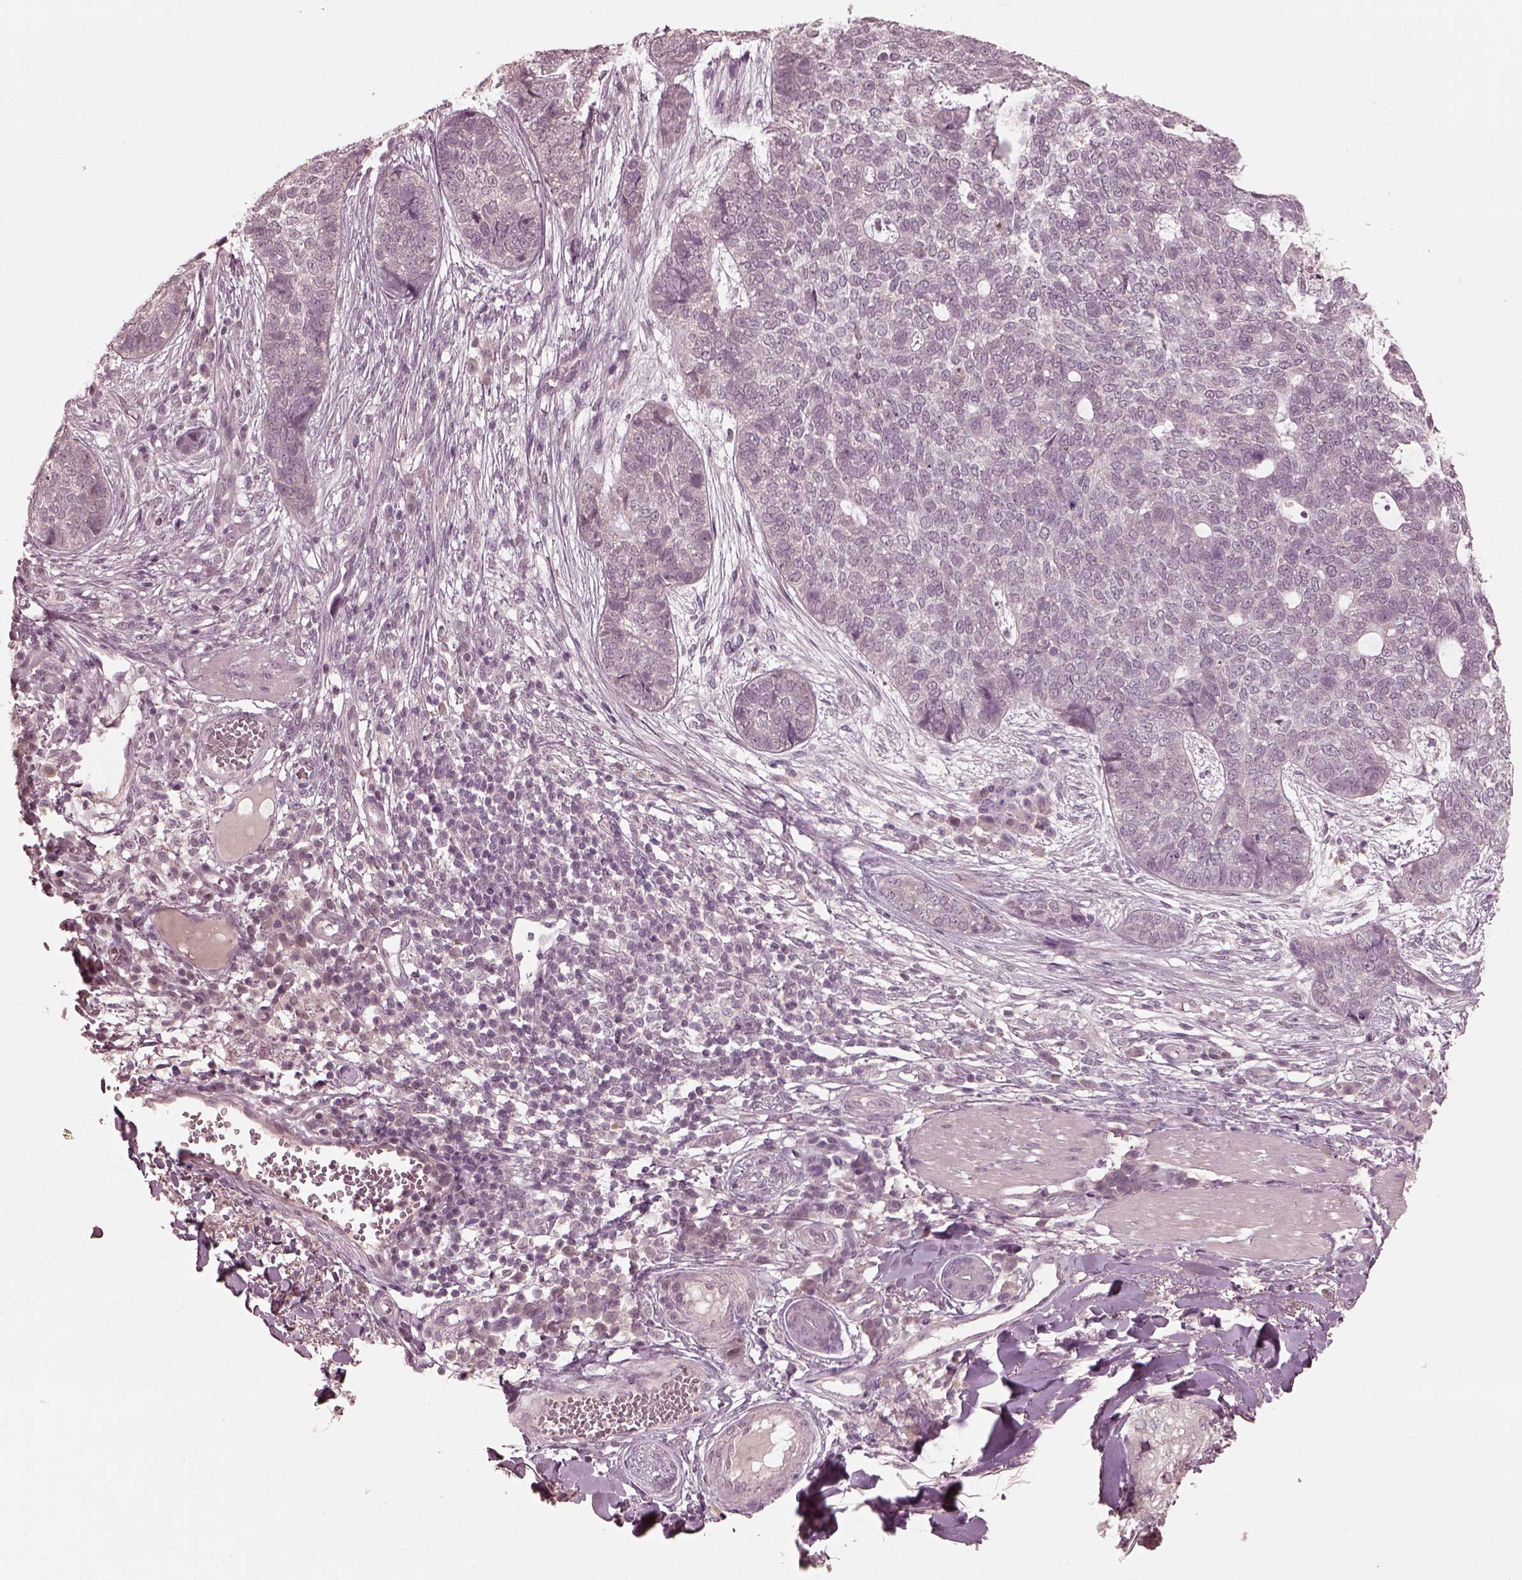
{"staining": {"intensity": "negative", "quantity": "none", "location": "none"}, "tissue": "skin cancer", "cell_type": "Tumor cells", "image_type": "cancer", "snomed": [{"axis": "morphology", "description": "Basal cell carcinoma"}, {"axis": "topography", "description": "Skin"}], "caption": "Tumor cells are negative for protein expression in human basal cell carcinoma (skin).", "gene": "RGS7", "patient": {"sex": "female", "age": 69}}